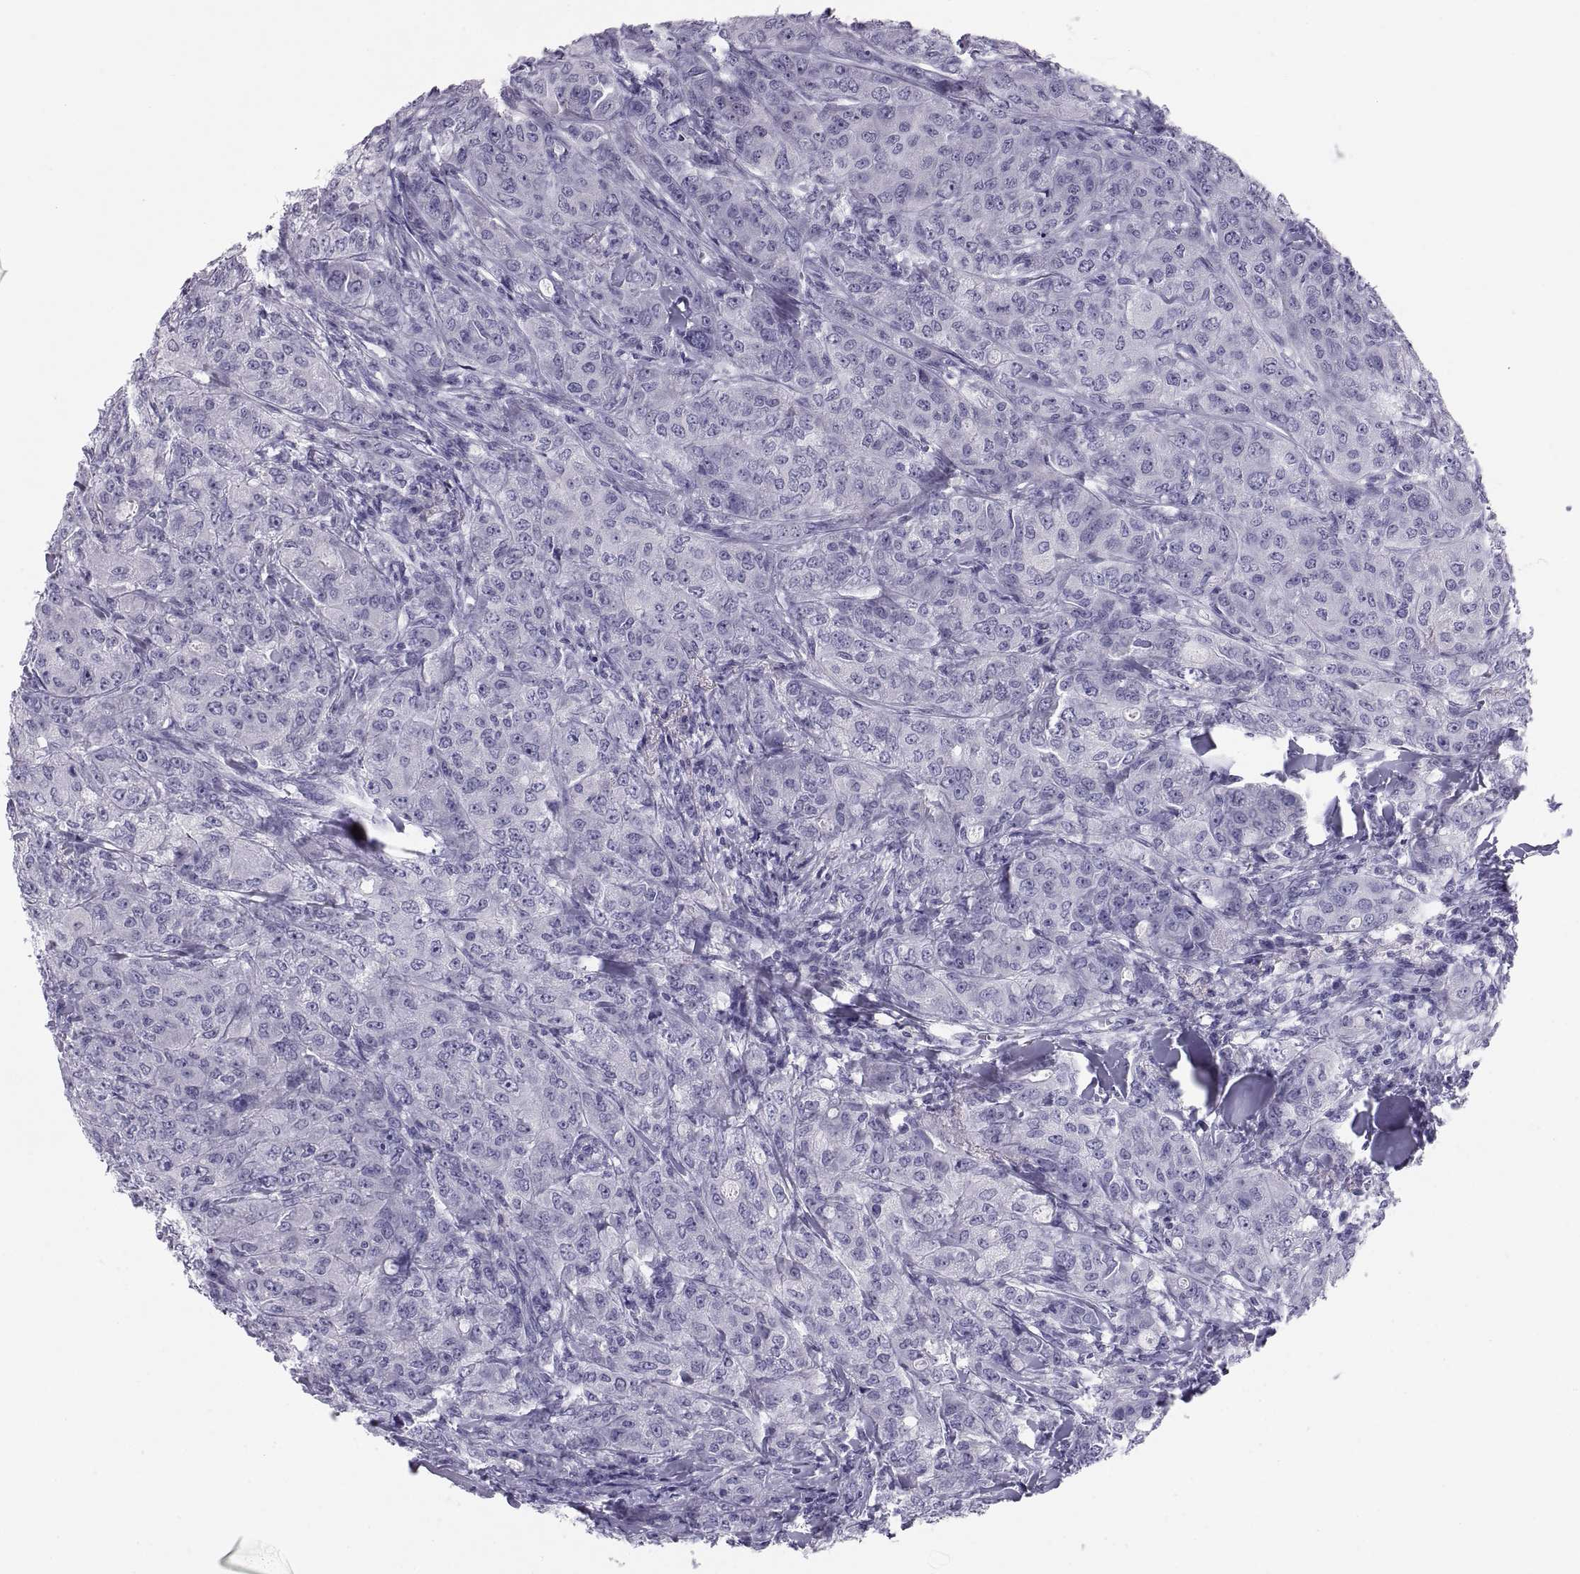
{"staining": {"intensity": "negative", "quantity": "none", "location": "none"}, "tissue": "breast cancer", "cell_type": "Tumor cells", "image_type": "cancer", "snomed": [{"axis": "morphology", "description": "Duct carcinoma"}, {"axis": "topography", "description": "Breast"}], "caption": "This is an immunohistochemistry histopathology image of human breast cancer (infiltrating ductal carcinoma). There is no staining in tumor cells.", "gene": "PAX2", "patient": {"sex": "female", "age": 43}}